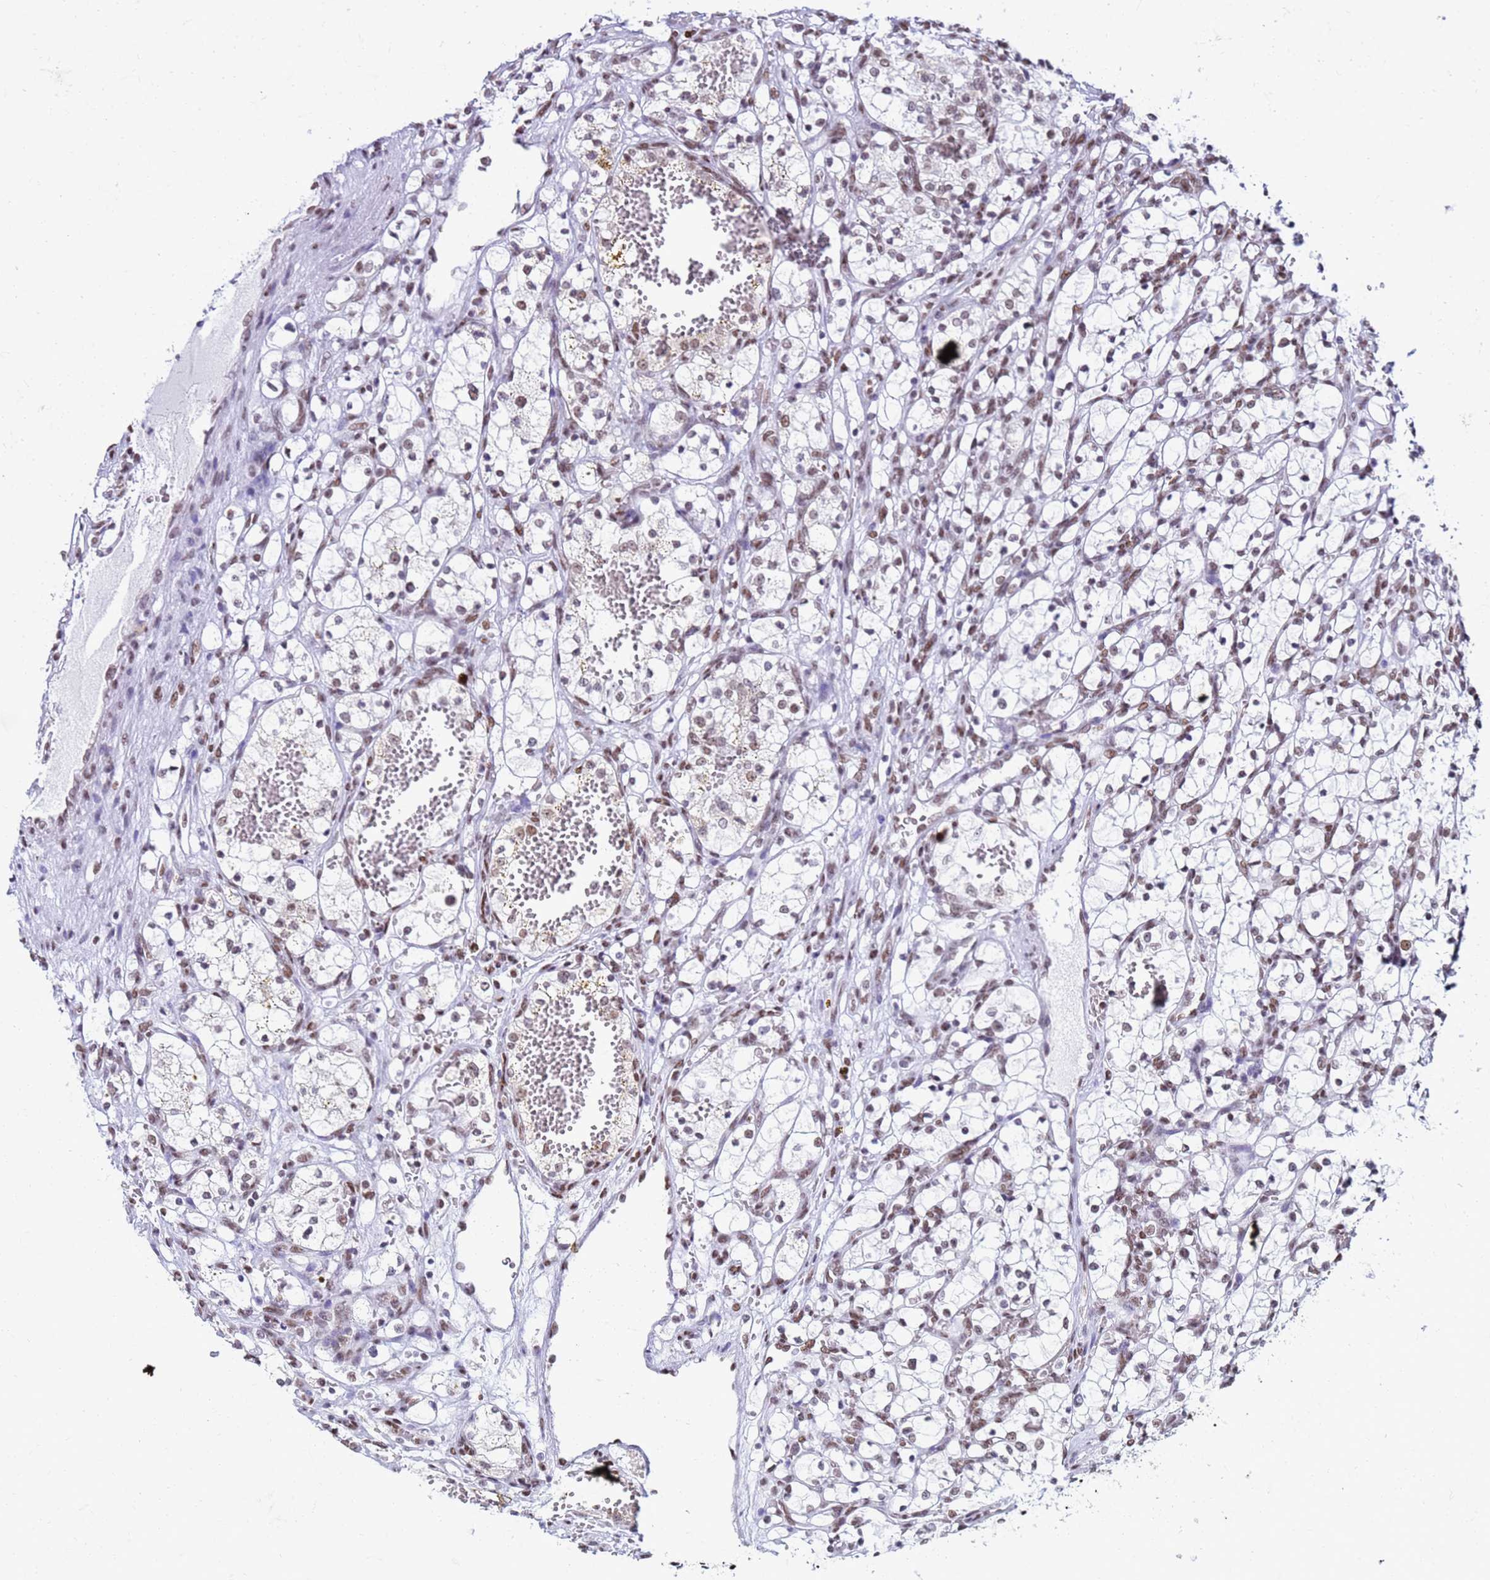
{"staining": {"intensity": "moderate", "quantity": ">75%", "location": "nuclear"}, "tissue": "renal cancer", "cell_type": "Tumor cells", "image_type": "cancer", "snomed": [{"axis": "morphology", "description": "Adenocarcinoma, NOS"}, {"axis": "topography", "description": "Kidney"}], "caption": "IHC histopathology image of neoplastic tissue: human adenocarcinoma (renal) stained using immunohistochemistry (IHC) demonstrates medium levels of moderate protein expression localized specifically in the nuclear of tumor cells, appearing as a nuclear brown color.", "gene": "FAM170B", "patient": {"sex": "female", "age": 69}}